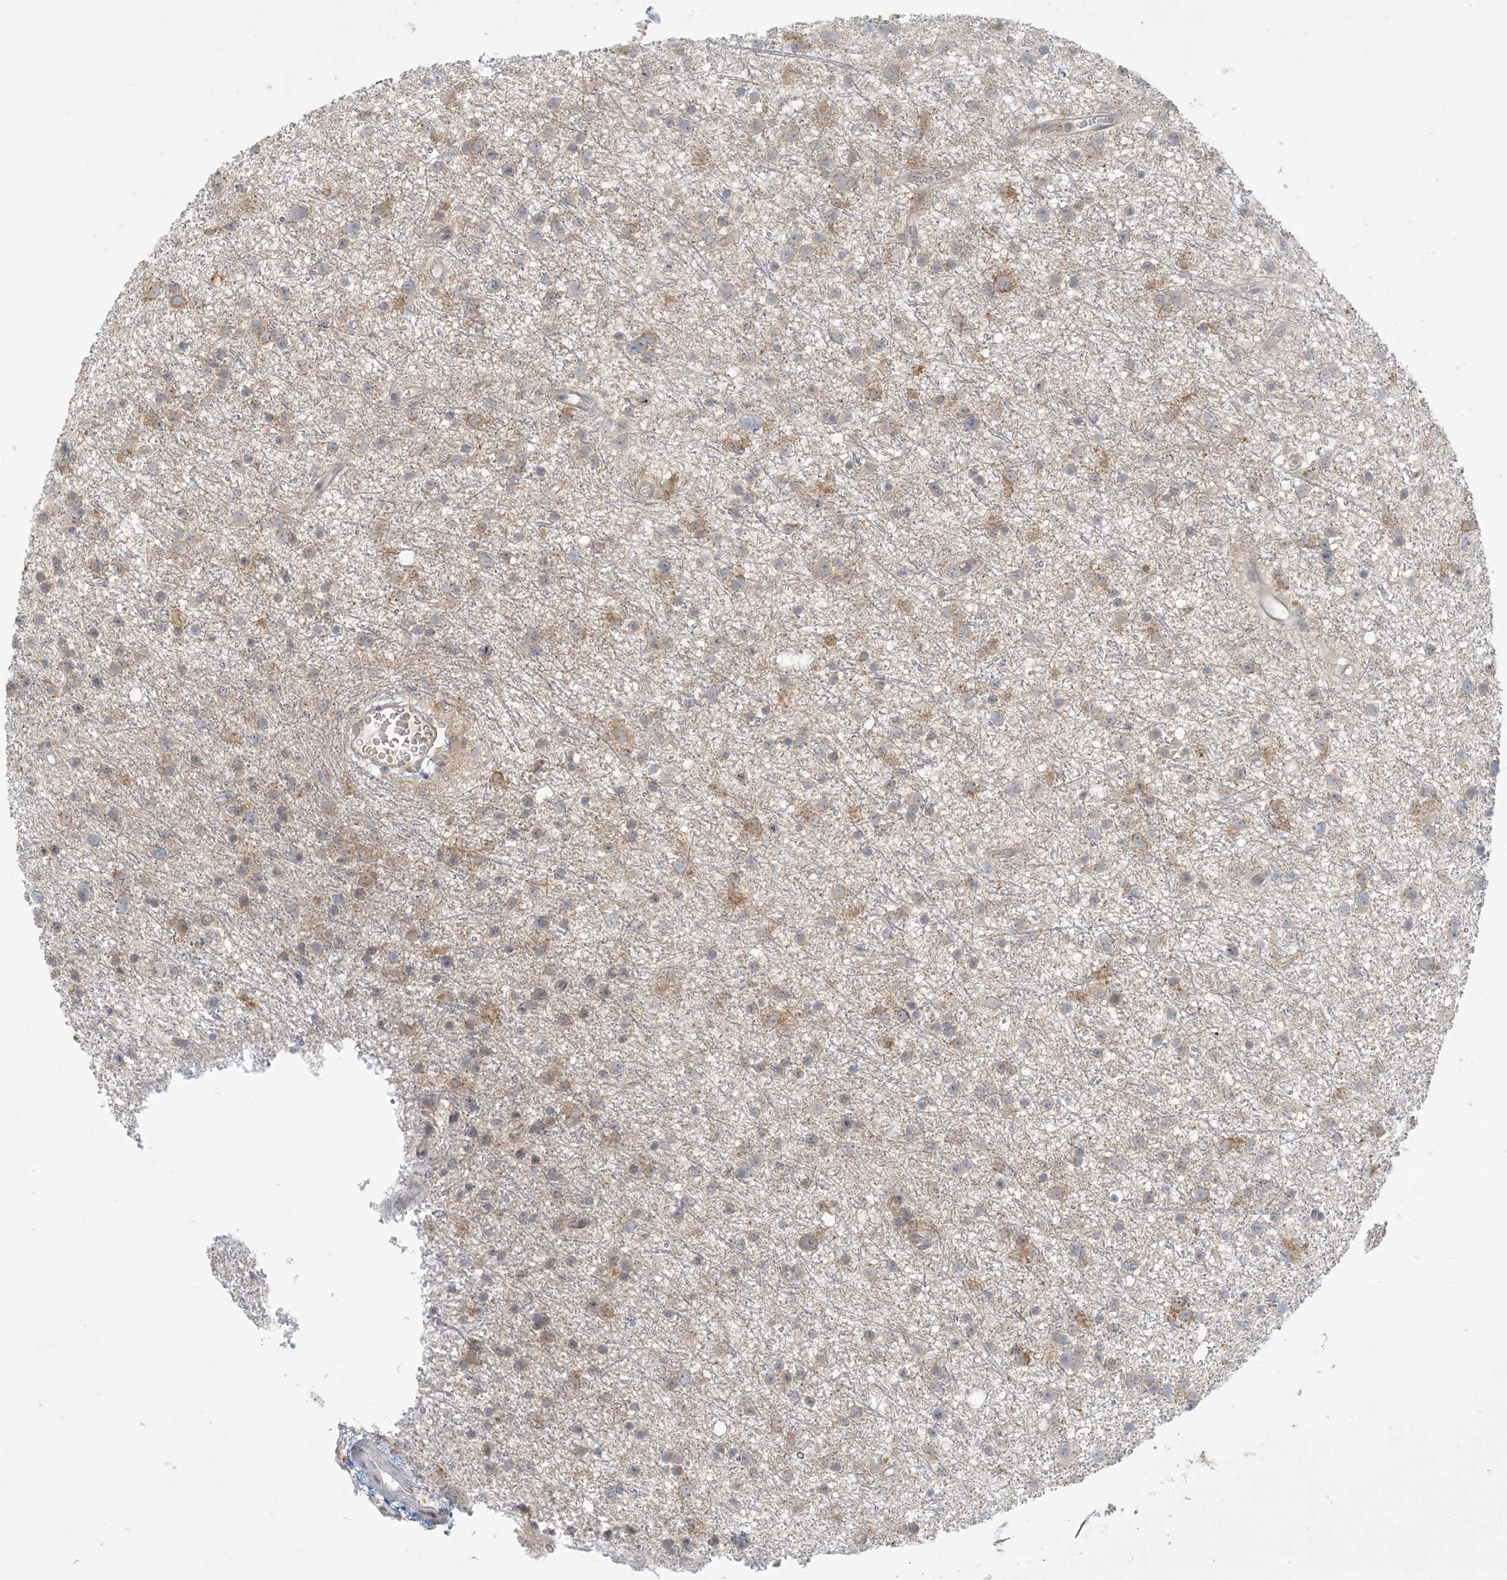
{"staining": {"intensity": "weak", "quantity": "<25%", "location": "cytoplasmic/membranous"}, "tissue": "glioma", "cell_type": "Tumor cells", "image_type": "cancer", "snomed": [{"axis": "morphology", "description": "Glioma, malignant, Low grade"}, {"axis": "topography", "description": "Cerebral cortex"}], "caption": "IHC histopathology image of human malignant glioma (low-grade) stained for a protein (brown), which displays no staining in tumor cells. (Stains: DAB (3,3'-diaminobenzidine) immunohistochemistry (IHC) with hematoxylin counter stain, Microscopy: brightfield microscopy at high magnification).", "gene": "HACL1", "patient": {"sex": "female", "age": 39}}